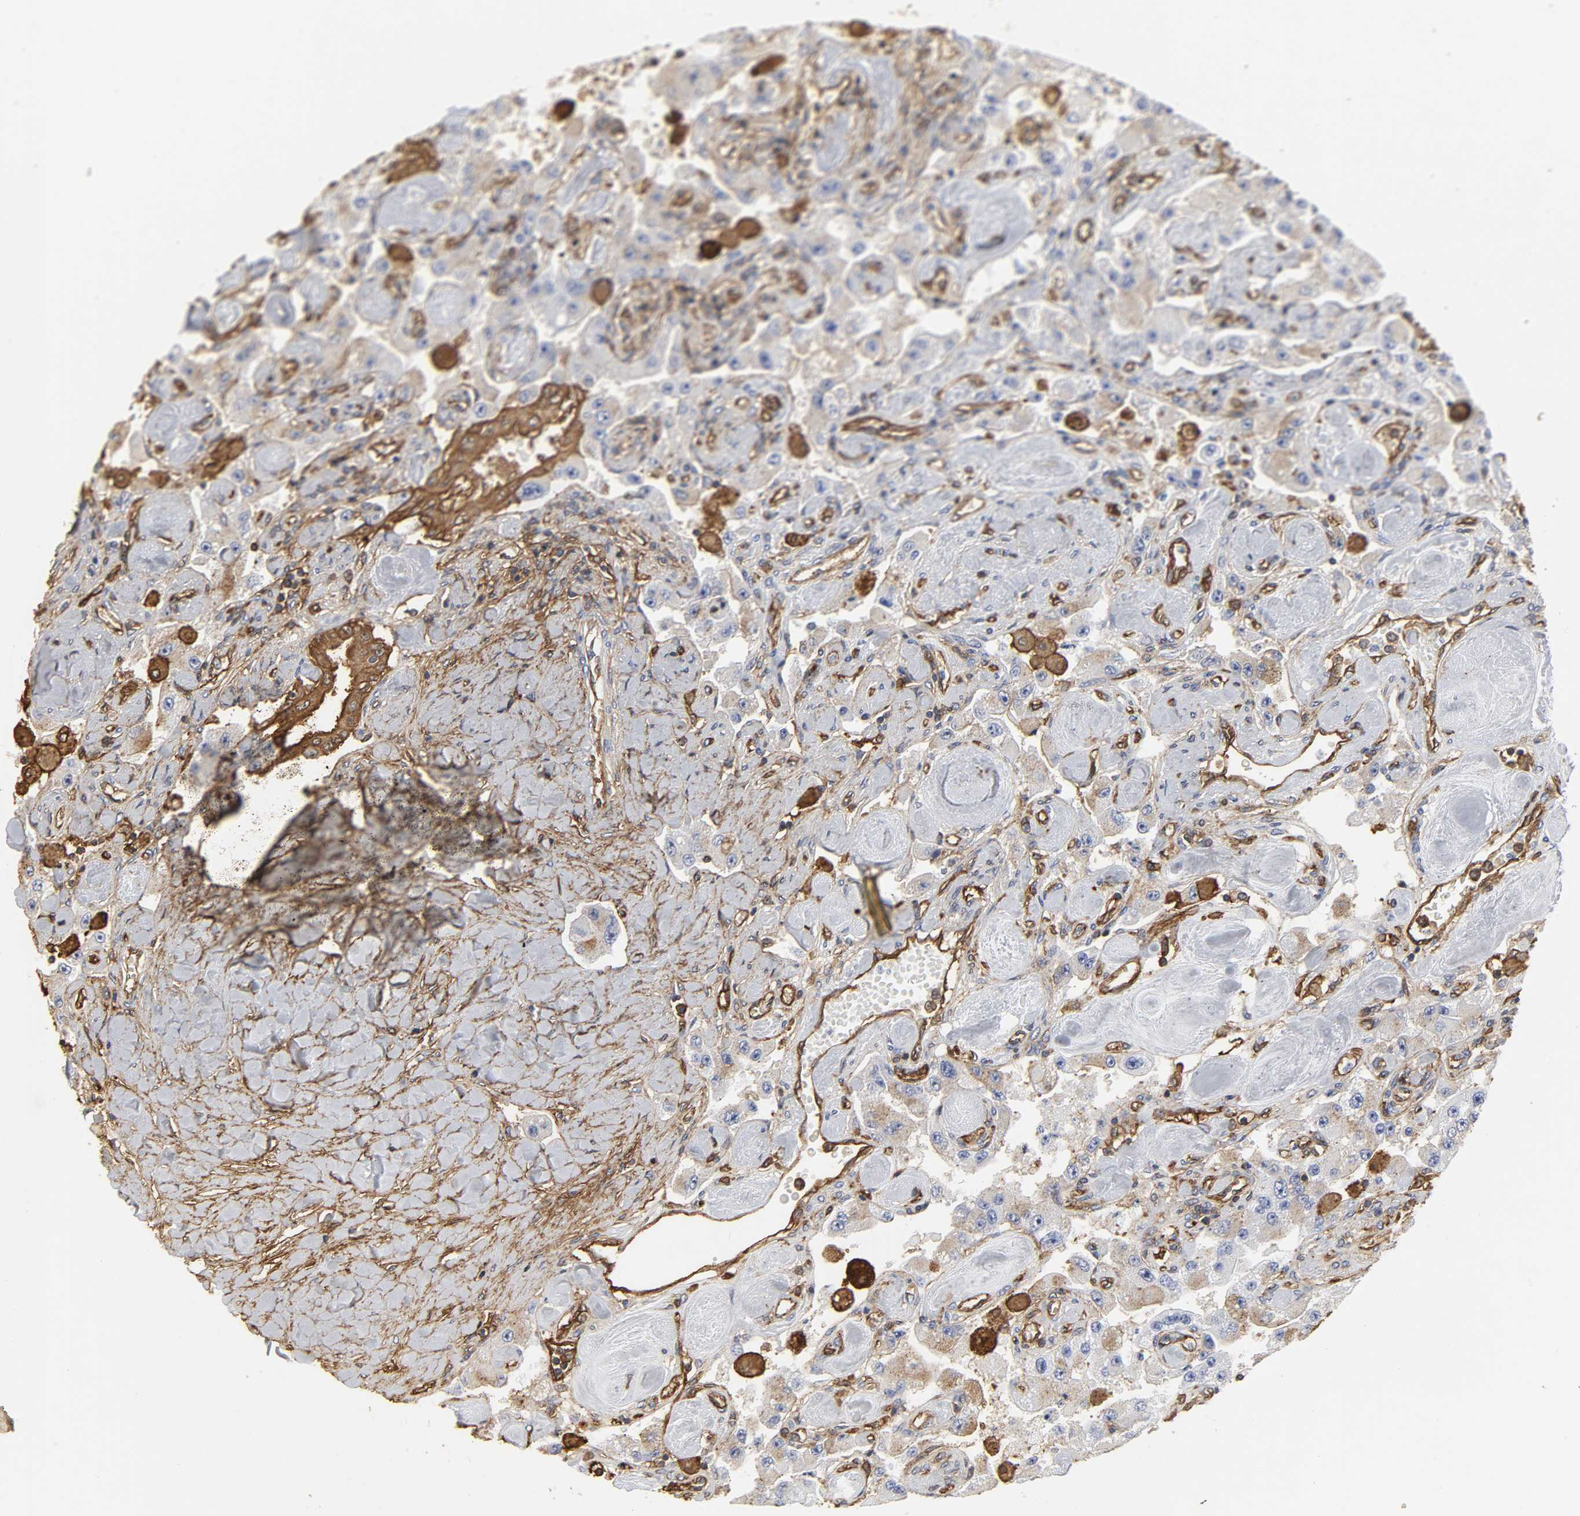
{"staining": {"intensity": "weak", "quantity": "25%-75%", "location": "cytoplasmic/membranous"}, "tissue": "carcinoid", "cell_type": "Tumor cells", "image_type": "cancer", "snomed": [{"axis": "morphology", "description": "Carcinoid, malignant, NOS"}, {"axis": "topography", "description": "Pancreas"}], "caption": "Weak cytoplasmic/membranous protein positivity is present in approximately 25%-75% of tumor cells in carcinoid.", "gene": "ANXA2", "patient": {"sex": "male", "age": 41}}